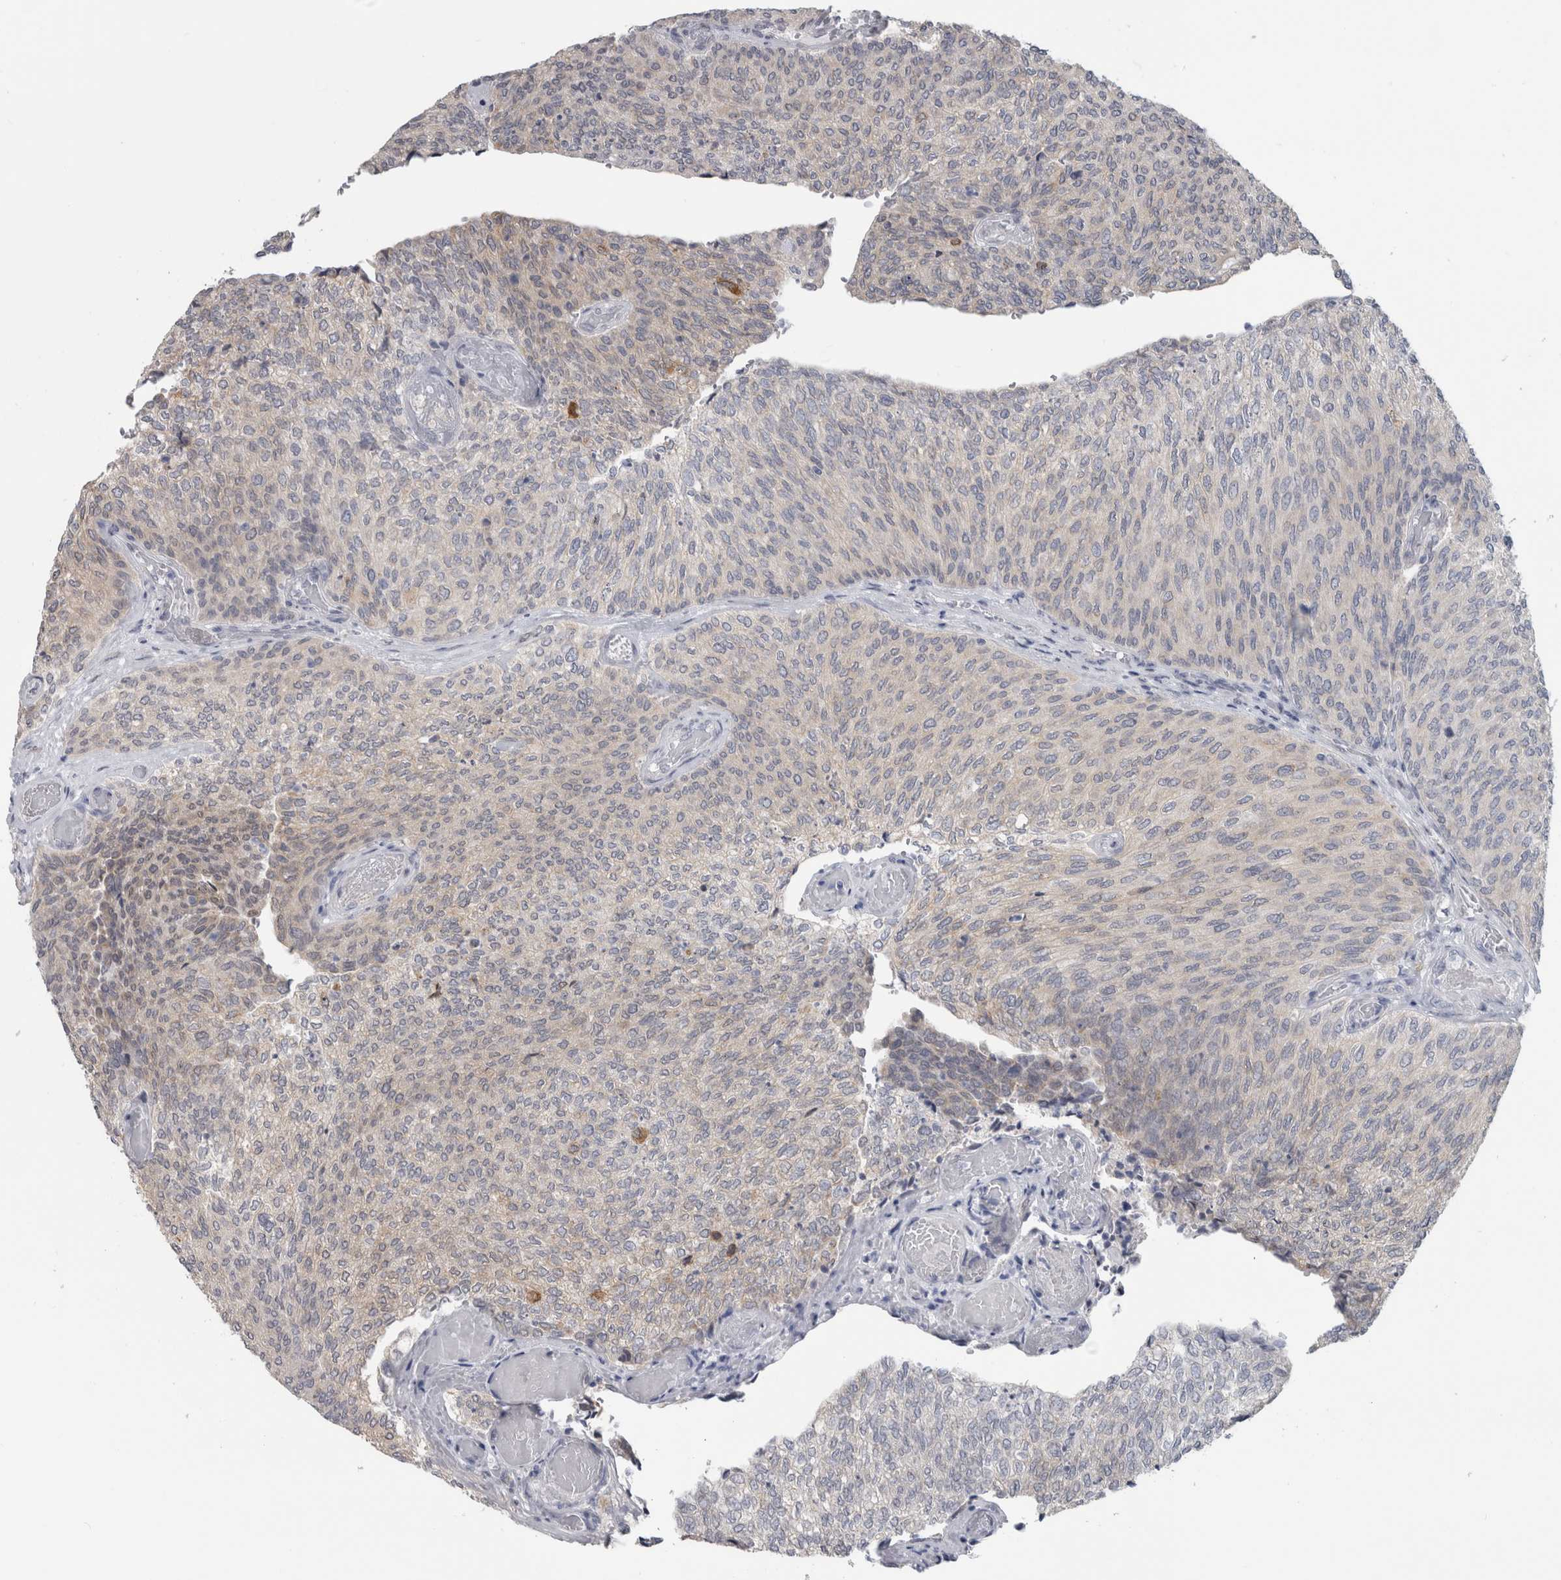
{"staining": {"intensity": "negative", "quantity": "none", "location": "none"}, "tissue": "urothelial cancer", "cell_type": "Tumor cells", "image_type": "cancer", "snomed": [{"axis": "morphology", "description": "Urothelial carcinoma, Low grade"}, {"axis": "topography", "description": "Urinary bladder"}], "caption": "There is no significant positivity in tumor cells of urothelial cancer.", "gene": "TMEM242", "patient": {"sex": "female", "age": 79}}